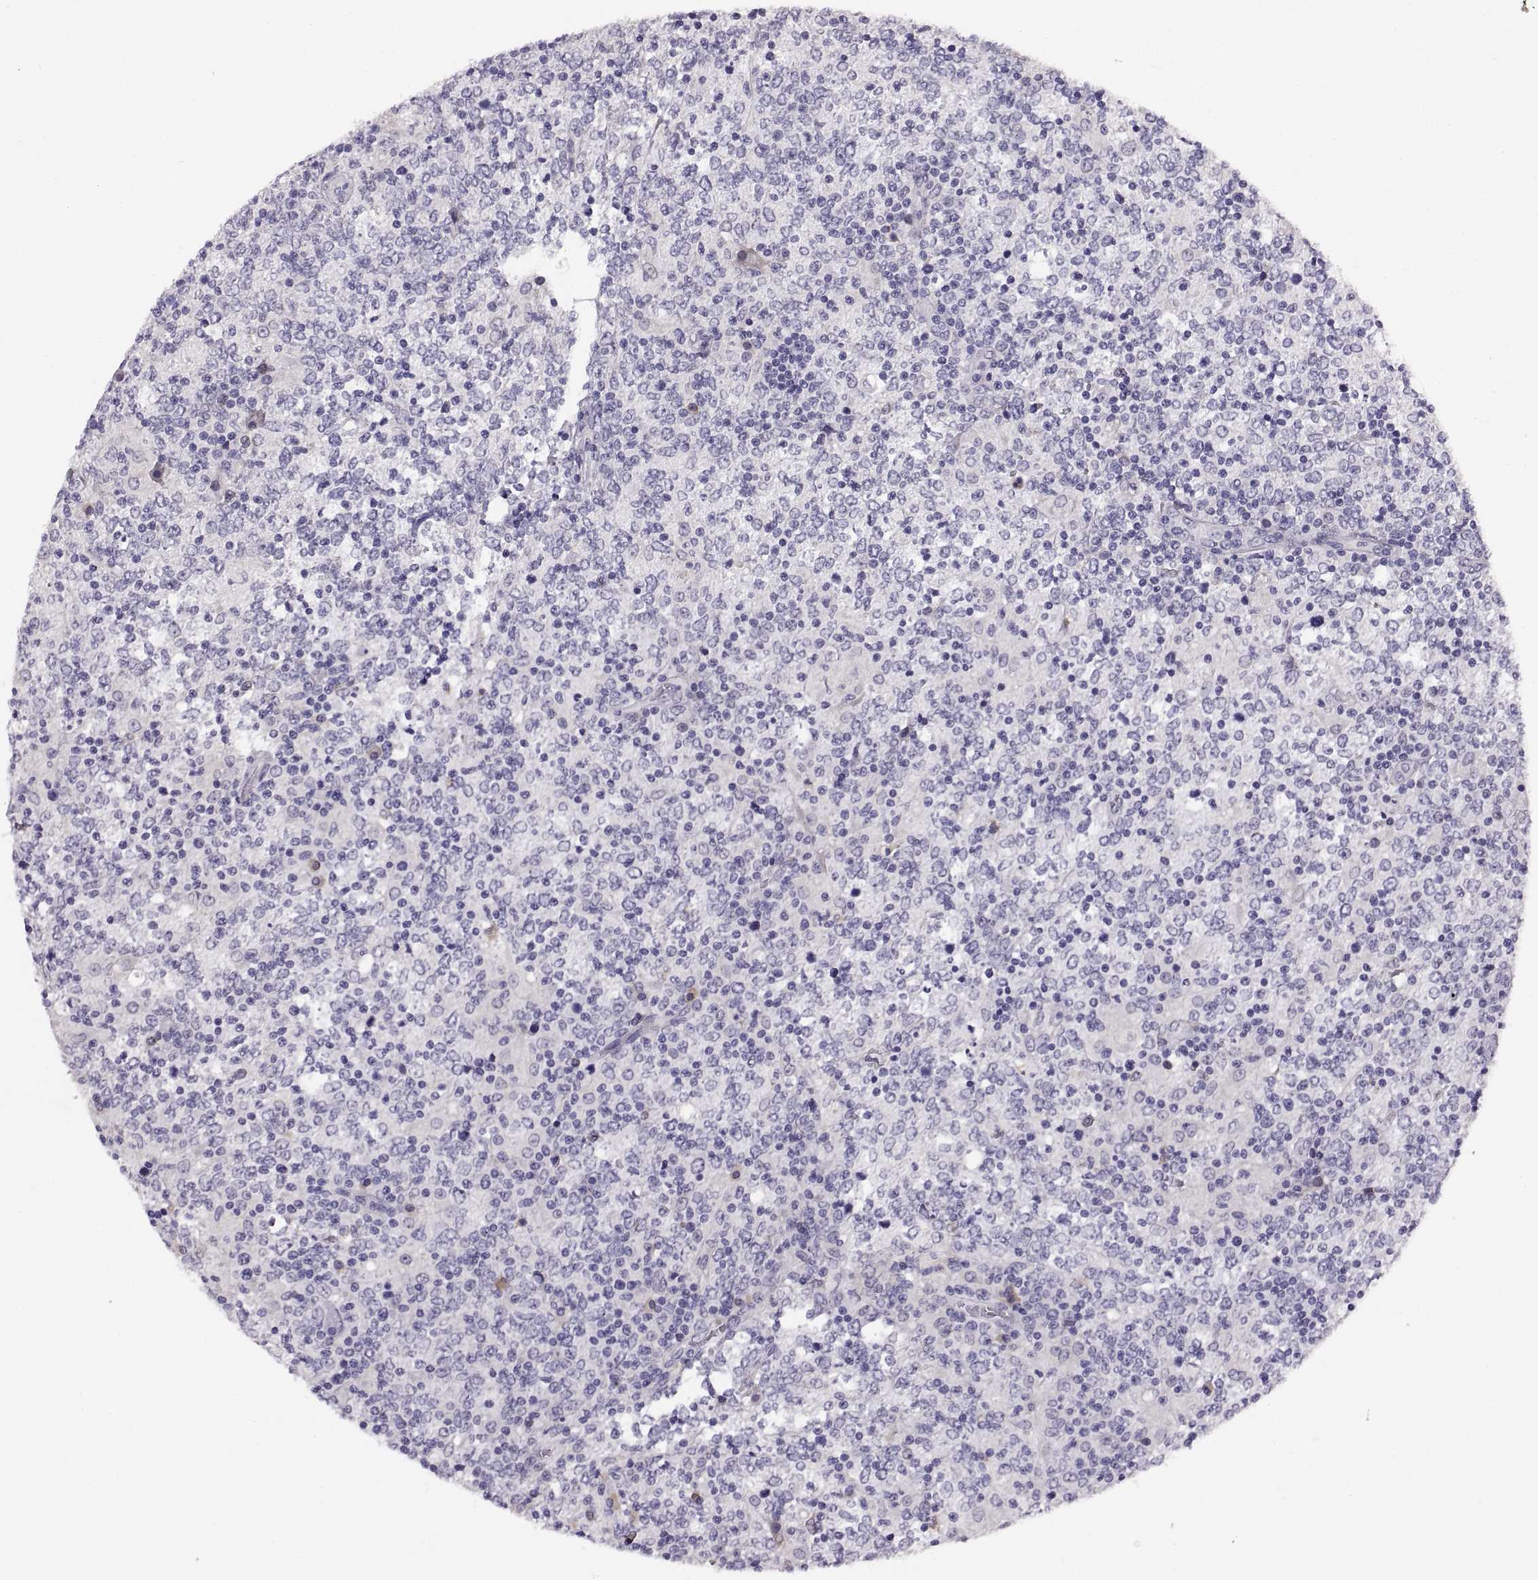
{"staining": {"intensity": "negative", "quantity": "none", "location": "none"}, "tissue": "lymphoma", "cell_type": "Tumor cells", "image_type": "cancer", "snomed": [{"axis": "morphology", "description": "Malignant lymphoma, non-Hodgkin's type, High grade"}, {"axis": "topography", "description": "Lymph node"}], "caption": "High magnification brightfield microscopy of lymphoma stained with DAB (brown) and counterstained with hematoxylin (blue): tumor cells show no significant staining. The staining is performed using DAB brown chromogen with nuclei counter-stained in using hematoxylin.", "gene": "MAGEB18", "patient": {"sex": "female", "age": 84}}